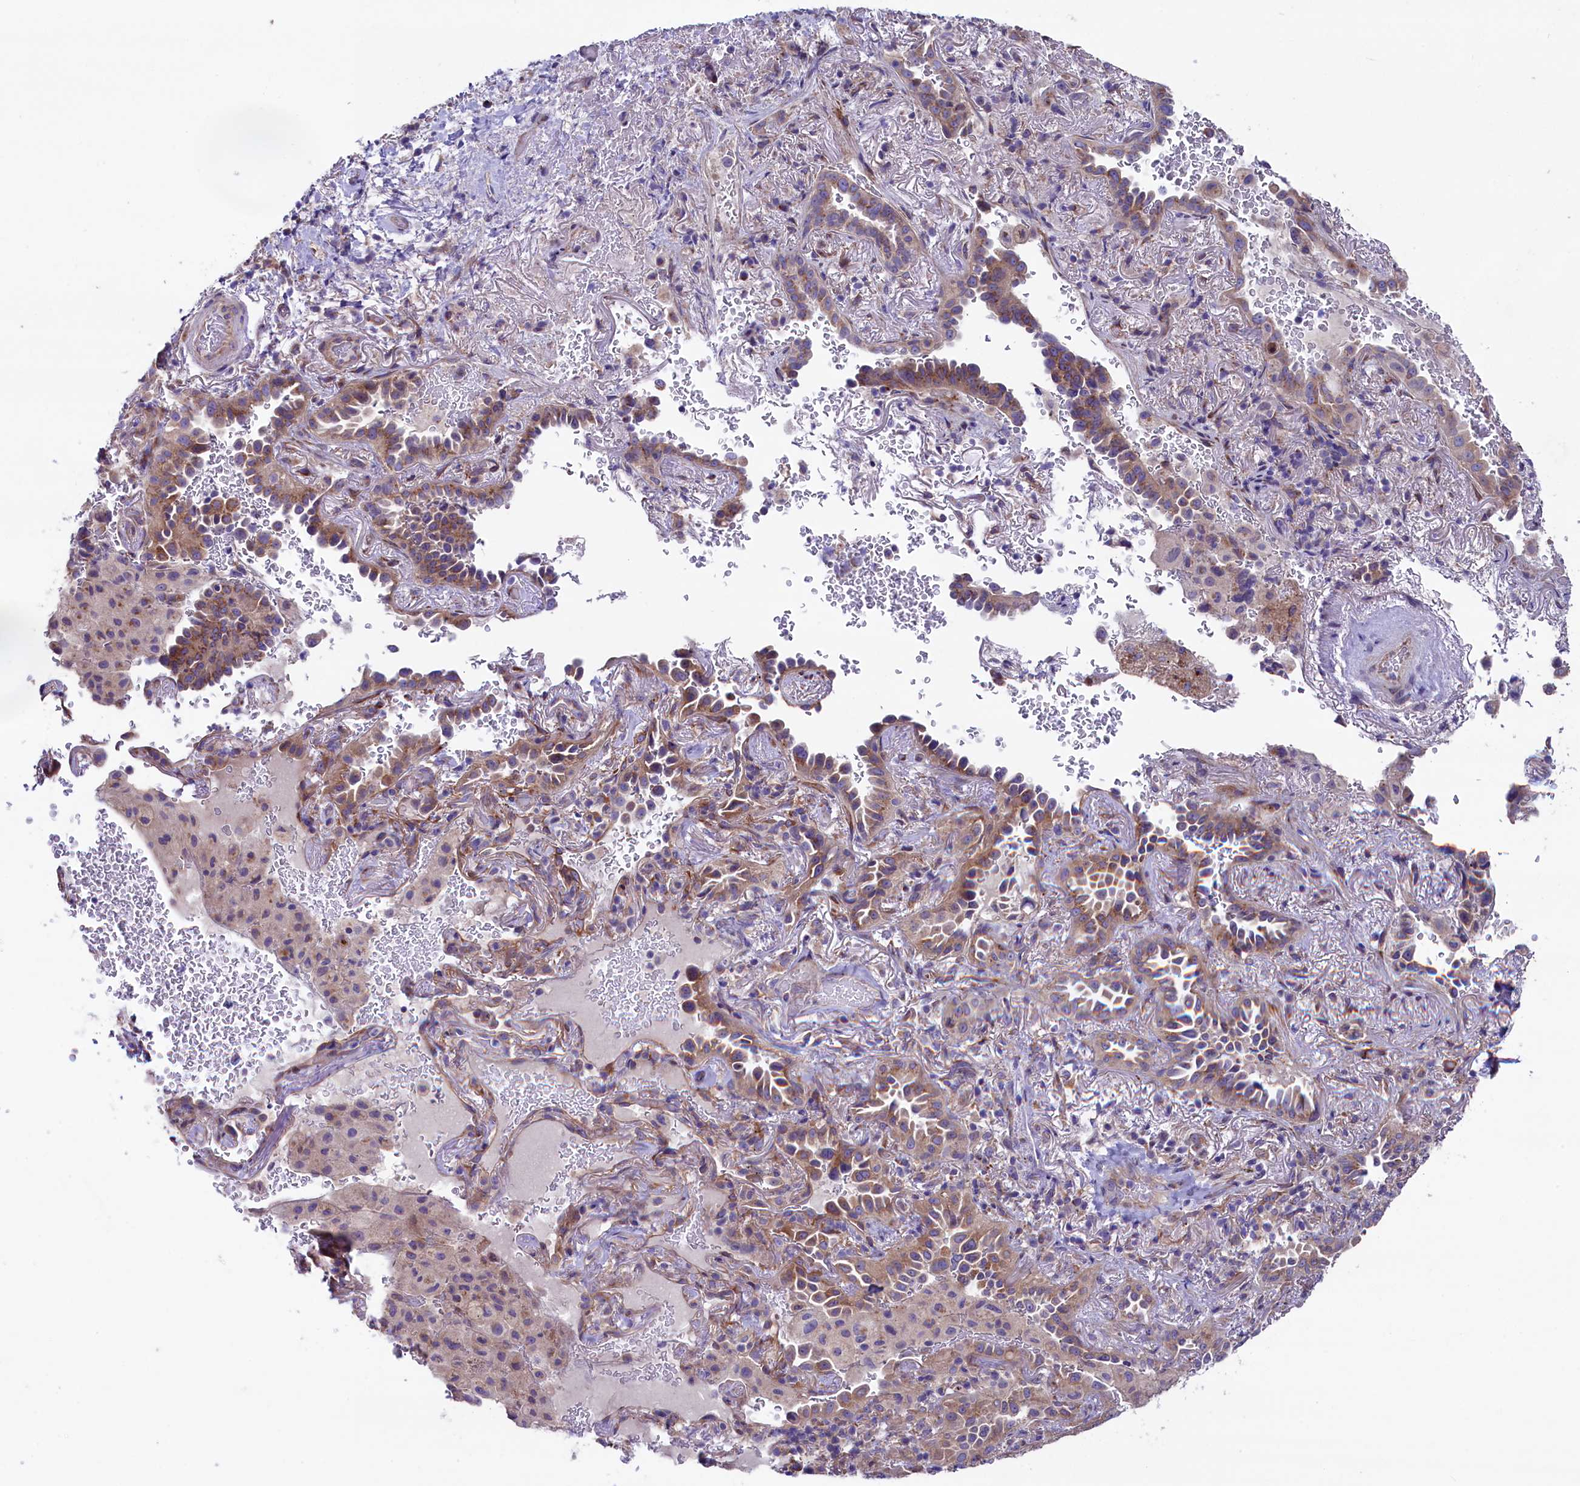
{"staining": {"intensity": "moderate", "quantity": "25%-75%", "location": "cytoplasmic/membranous"}, "tissue": "lung cancer", "cell_type": "Tumor cells", "image_type": "cancer", "snomed": [{"axis": "morphology", "description": "Adenocarcinoma, NOS"}, {"axis": "topography", "description": "Lung"}], "caption": "Lung adenocarcinoma tissue shows moderate cytoplasmic/membranous staining in approximately 25%-75% of tumor cells", "gene": "GPR108", "patient": {"sex": "female", "age": 69}}